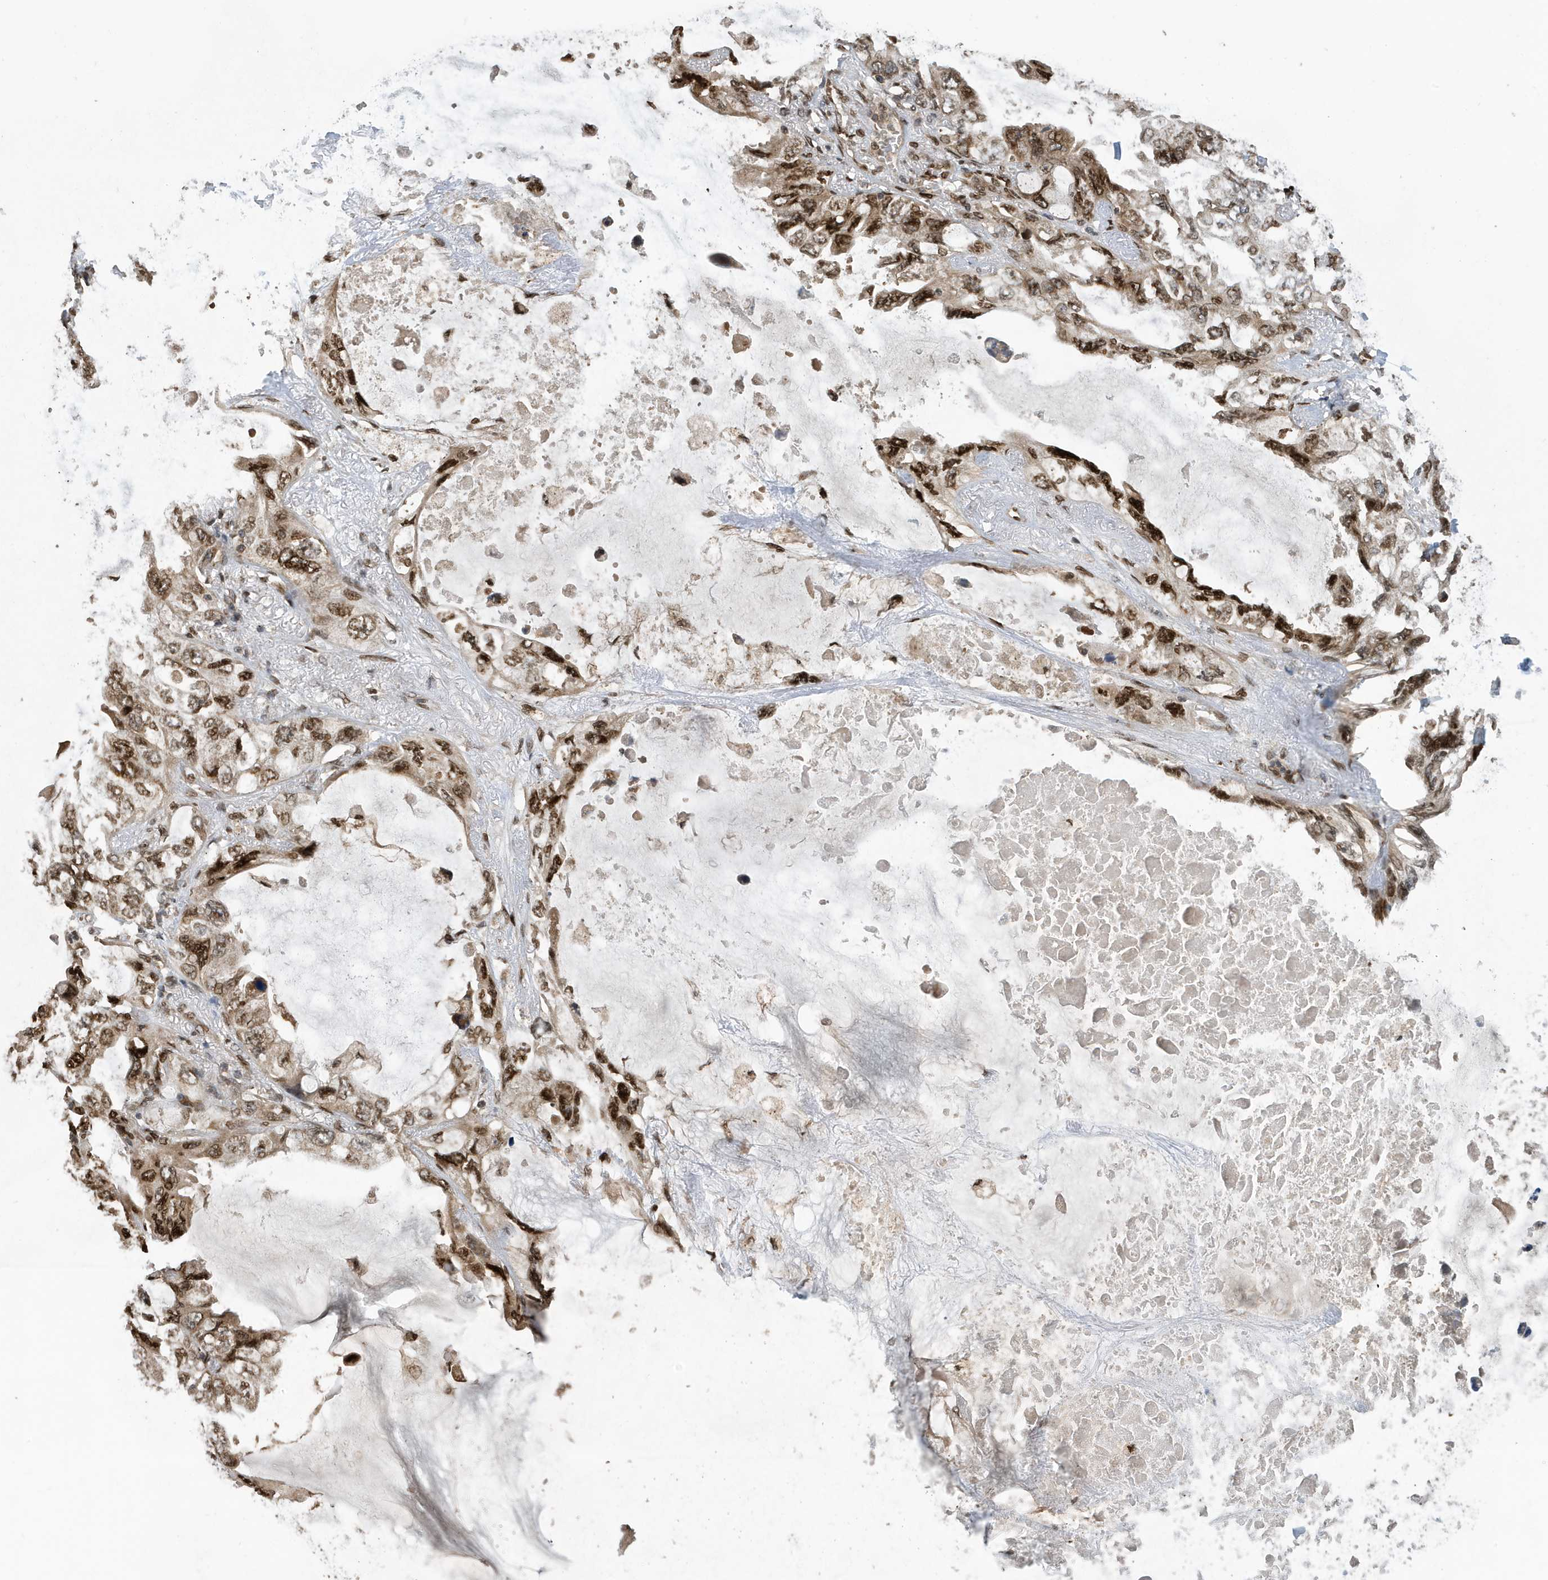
{"staining": {"intensity": "moderate", "quantity": ">75%", "location": "nuclear"}, "tissue": "lung cancer", "cell_type": "Tumor cells", "image_type": "cancer", "snomed": [{"axis": "morphology", "description": "Squamous cell carcinoma, NOS"}, {"axis": "topography", "description": "Lung"}], "caption": "Lung cancer stained with DAB immunohistochemistry exhibits medium levels of moderate nuclear positivity in approximately >75% of tumor cells.", "gene": "DUSP18", "patient": {"sex": "female", "age": 73}}